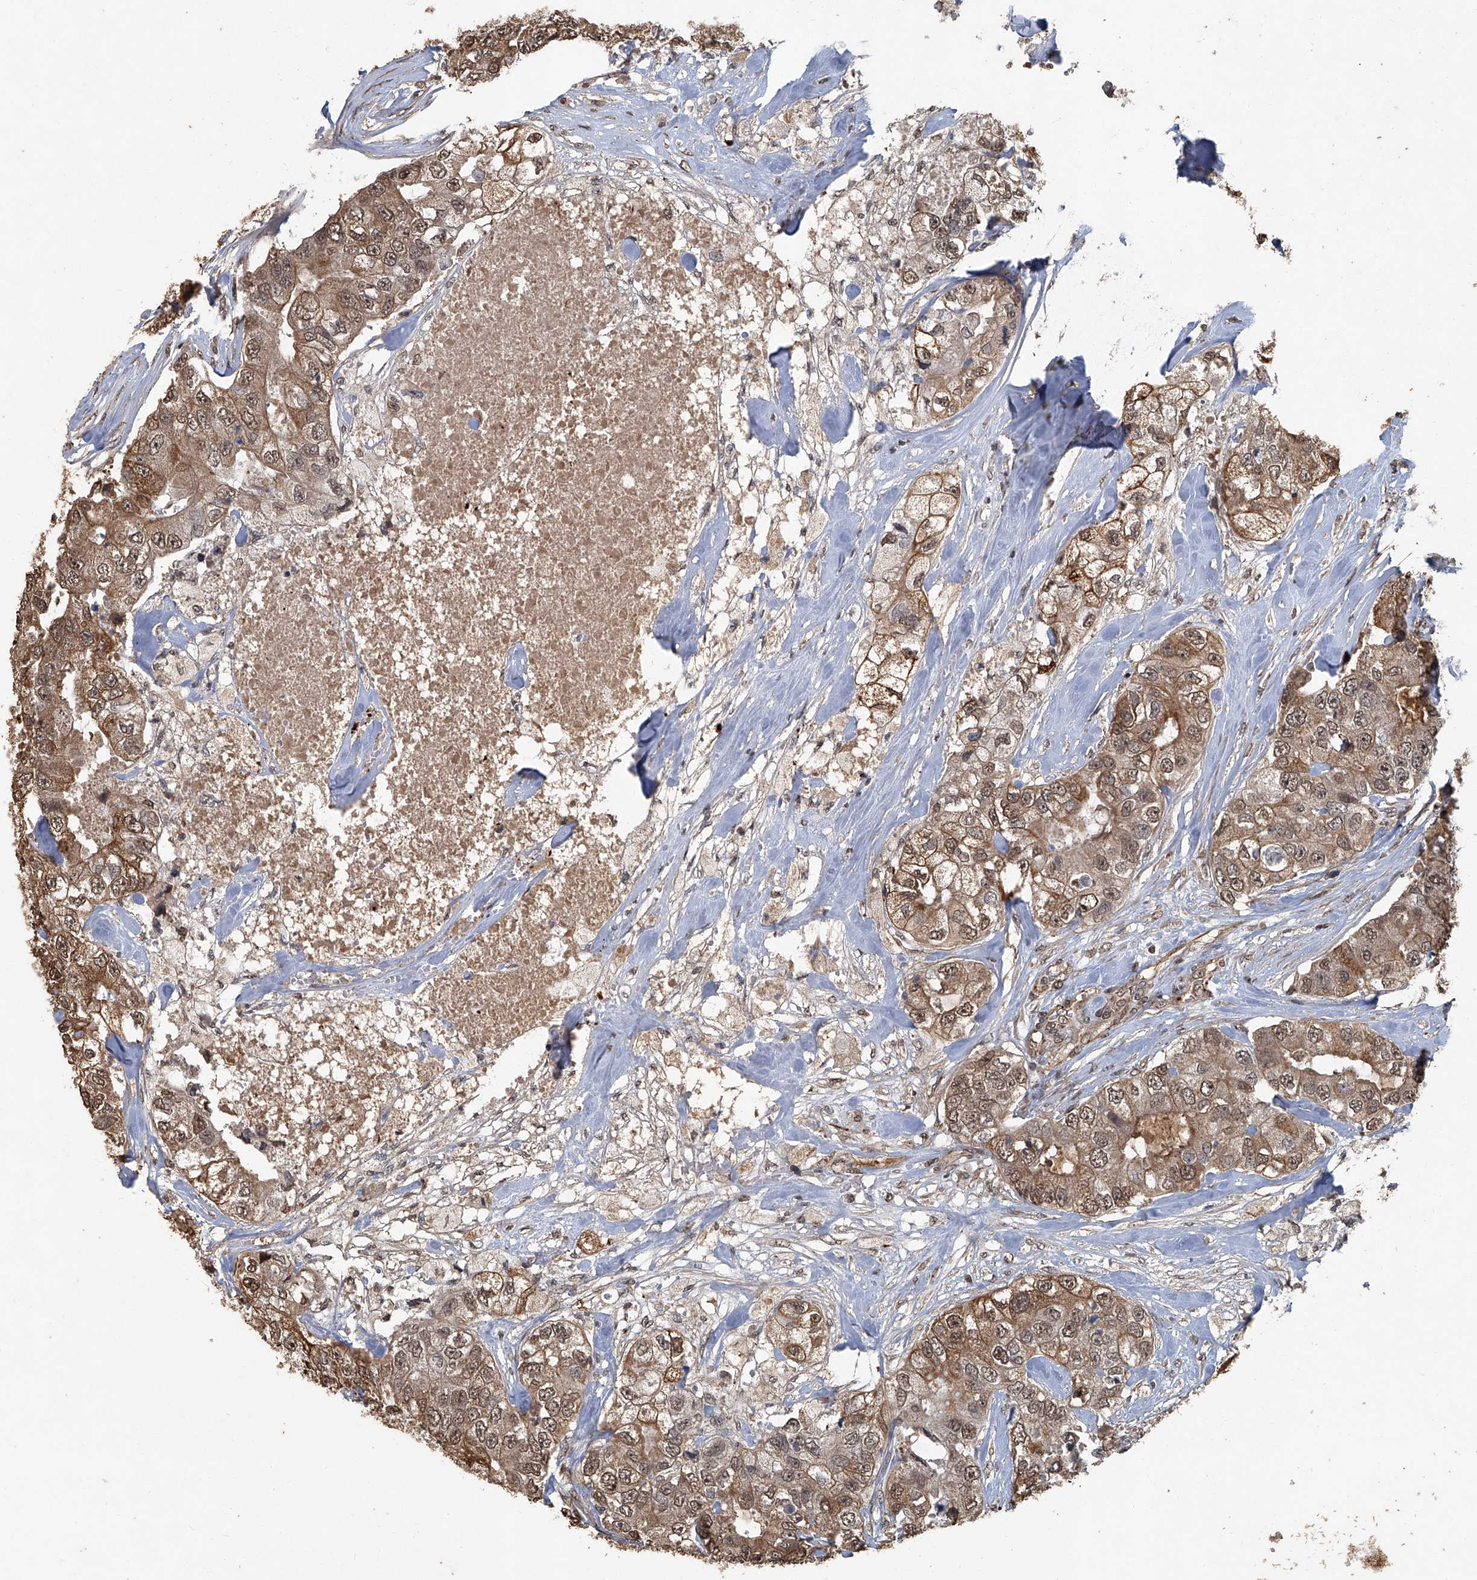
{"staining": {"intensity": "moderate", "quantity": ">75%", "location": "cytoplasmic/membranous,nuclear"}, "tissue": "breast cancer", "cell_type": "Tumor cells", "image_type": "cancer", "snomed": [{"axis": "morphology", "description": "Duct carcinoma"}, {"axis": "topography", "description": "Breast"}], "caption": "Breast cancer (invasive ductal carcinoma) stained for a protein (brown) exhibits moderate cytoplasmic/membranous and nuclear positive expression in approximately >75% of tumor cells.", "gene": "GPR132", "patient": {"sex": "female", "age": 62}}